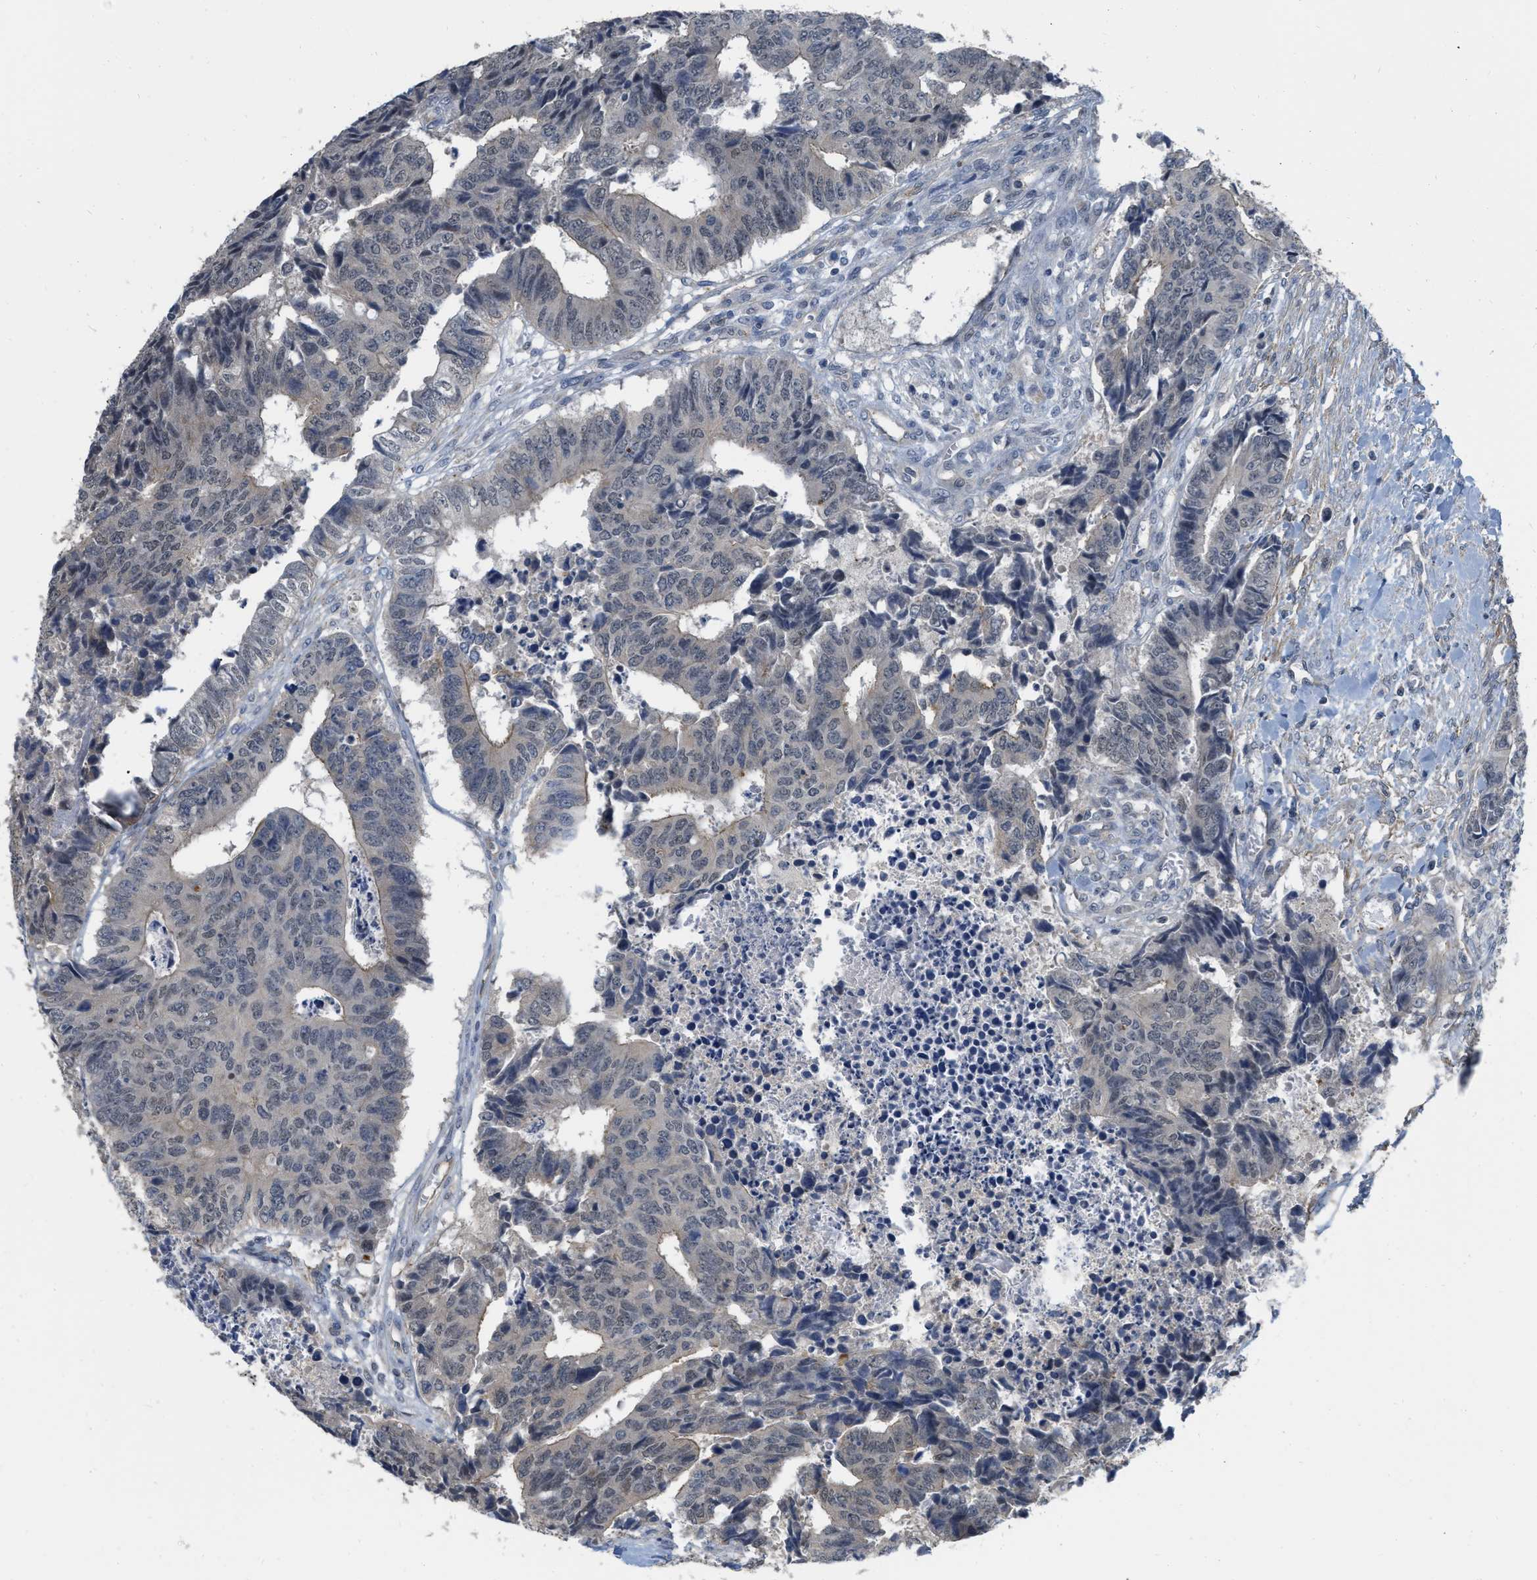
{"staining": {"intensity": "negative", "quantity": "none", "location": "none"}, "tissue": "colorectal cancer", "cell_type": "Tumor cells", "image_type": "cancer", "snomed": [{"axis": "morphology", "description": "Adenocarcinoma, NOS"}, {"axis": "topography", "description": "Rectum"}], "caption": "DAB immunohistochemical staining of human adenocarcinoma (colorectal) shows no significant expression in tumor cells. (Stains: DAB immunohistochemistry with hematoxylin counter stain, Microscopy: brightfield microscopy at high magnification).", "gene": "NAPEPLD", "patient": {"sex": "male", "age": 84}}